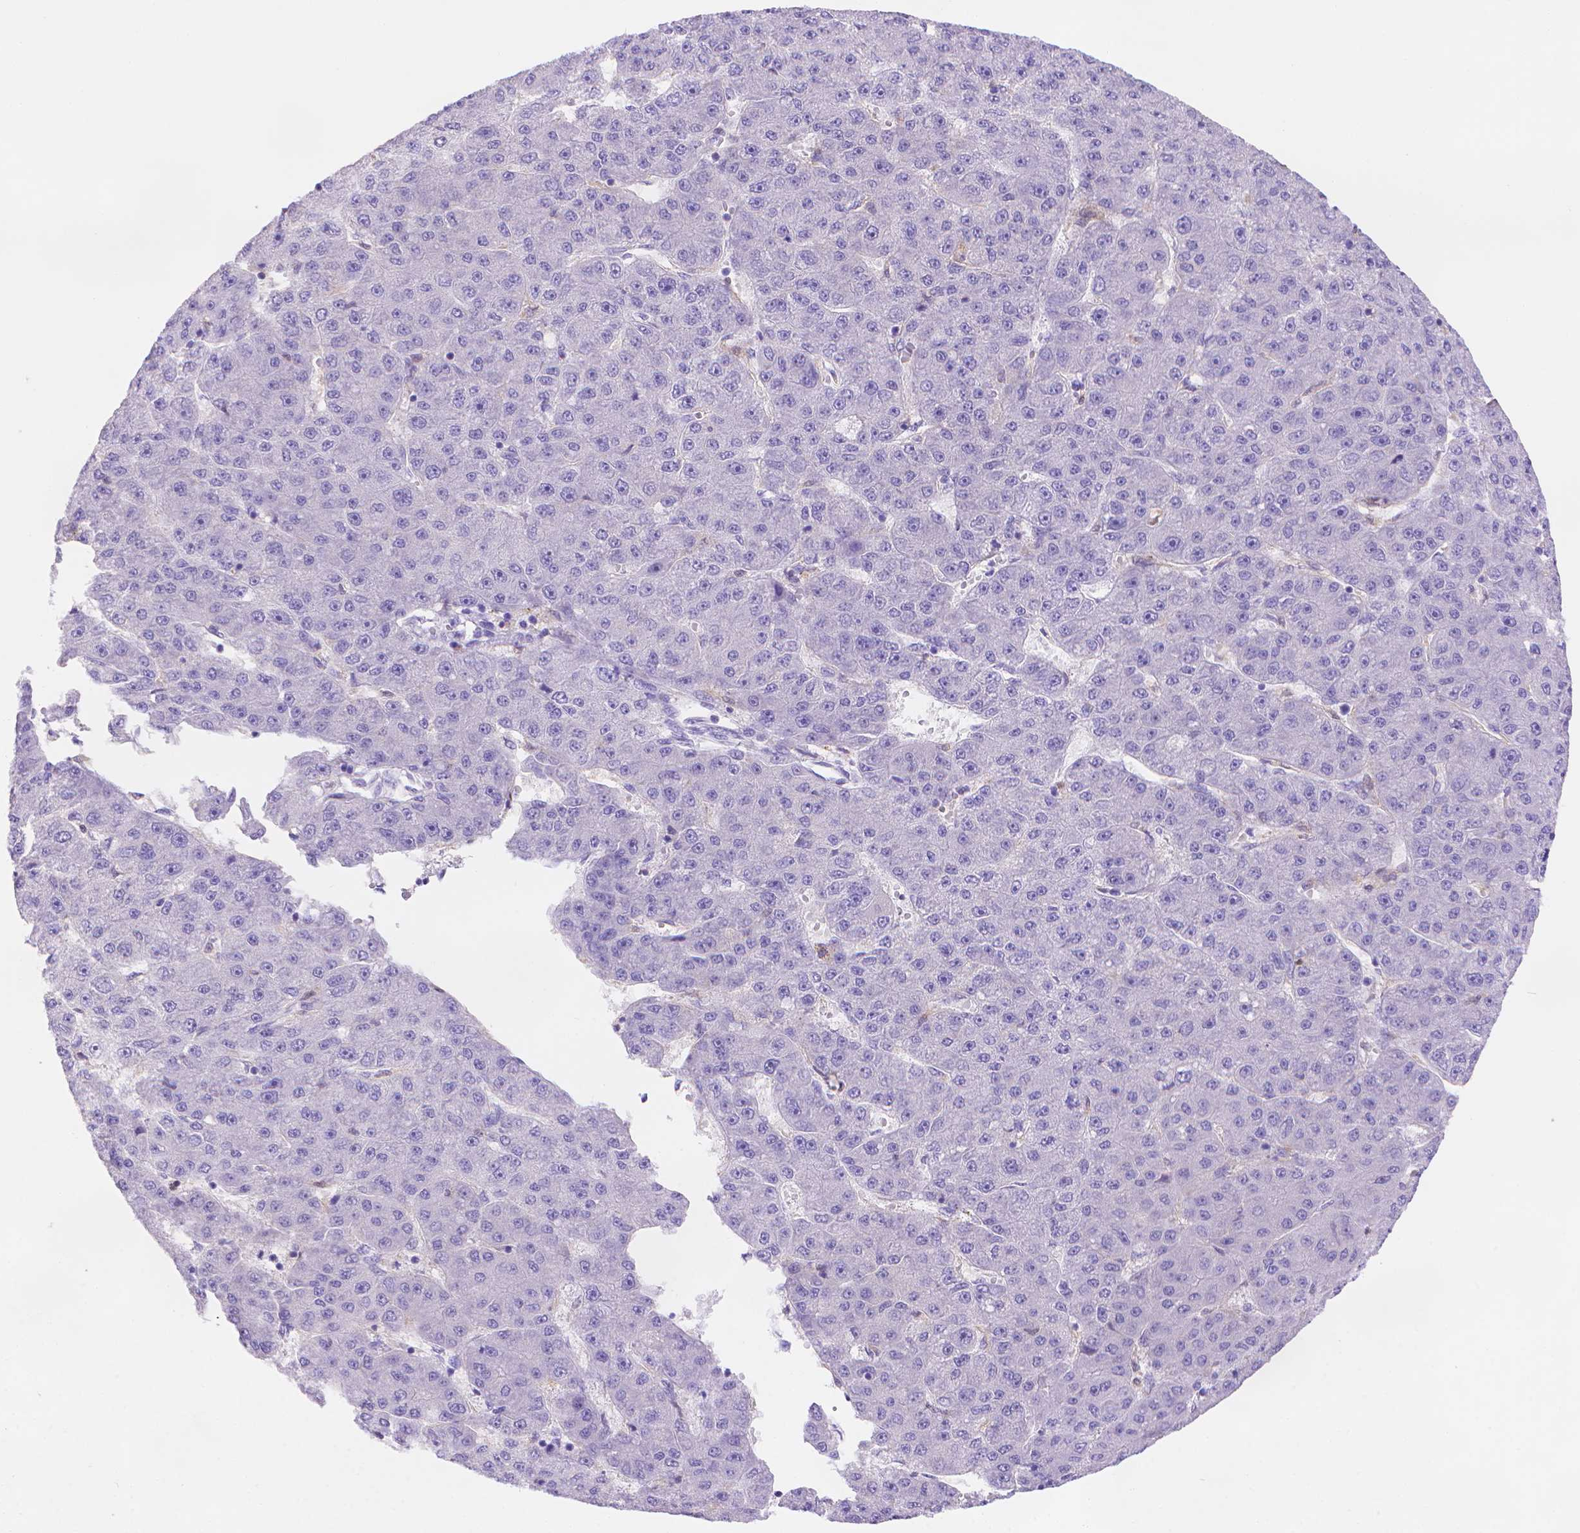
{"staining": {"intensity": "negative", "quantity": "none", "location": "none"}, "tissue": "liver cancer", "cell_type": "Tumor cells", "image_type": "cancer", "snomed": [{"axis": "morphology", "description": "Carcinoma, Hepatocellular, NOS"}, {"axis": "topography", "description": "Liver"}], "caption": "A high-resolution micrograph shows immunohistochemistry (IHC) staining of liver hepatocellular carcinoma, which demonstrates no significant positivity in tumor cells.", "gene": "FGD2", "patient": {"sex": "male", "age": 67}}